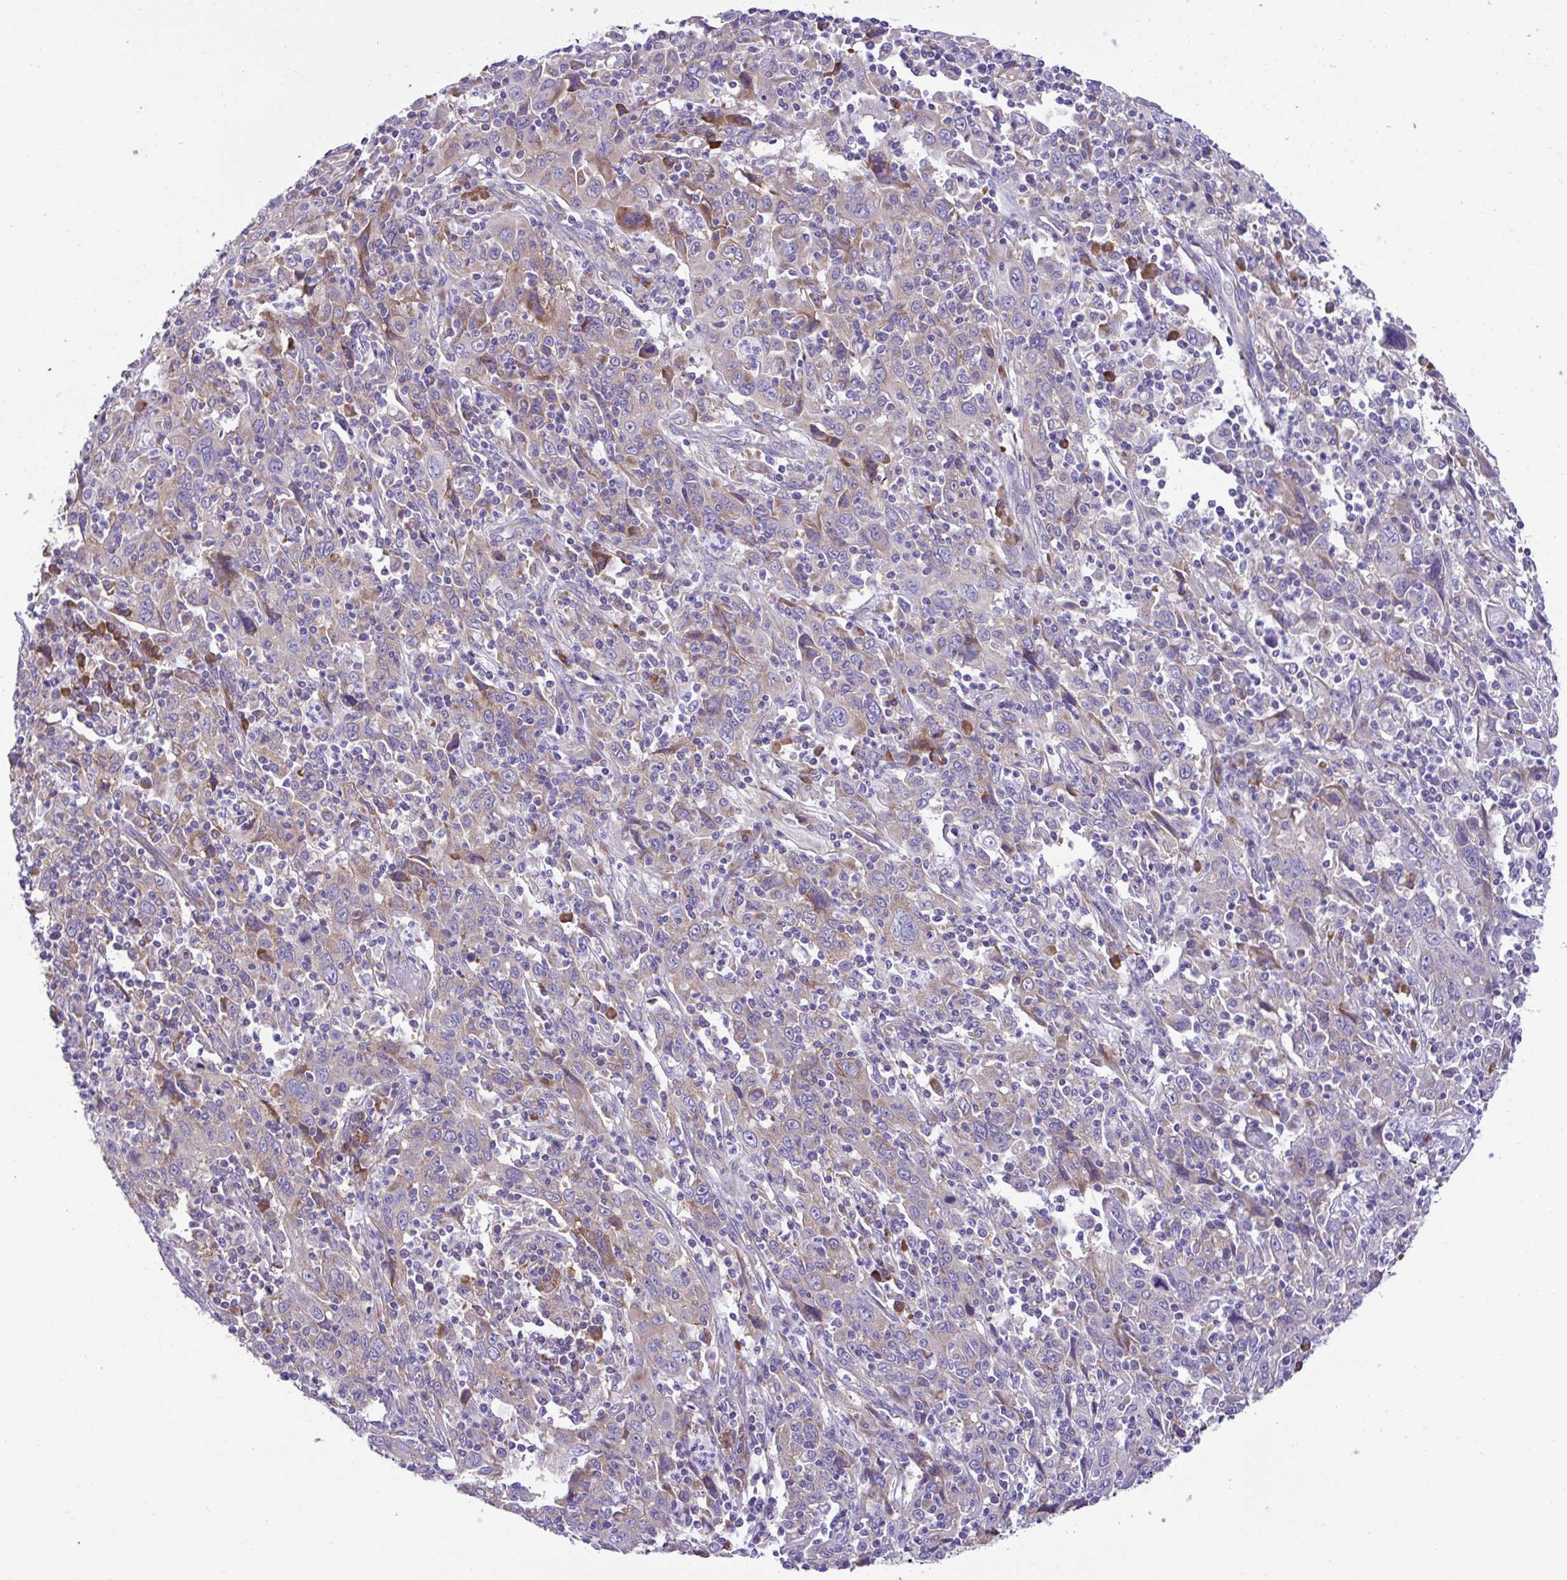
{"staining": {"intensity": "moderate", "quantity": "<25%", "location": "cytoplasmic/membranous"}, "tissue": "cervical cancer", "cell_type": "Tumor cells", "image_type": "cancer", "snomed": [{"axis": "morphology", "description": "Squamous cell carcinoma, NOS"}, {"axis": "topography", "description": "Cervix"}], "caption": "A histopathology image of cervical cancer (squamous cell carcinoma) stained for a protein displays moderate cytoplasmic/membranous brown staining in tumor cells.", "gene": "RPL7", "patient": {"sex": "female", "age": 46}}